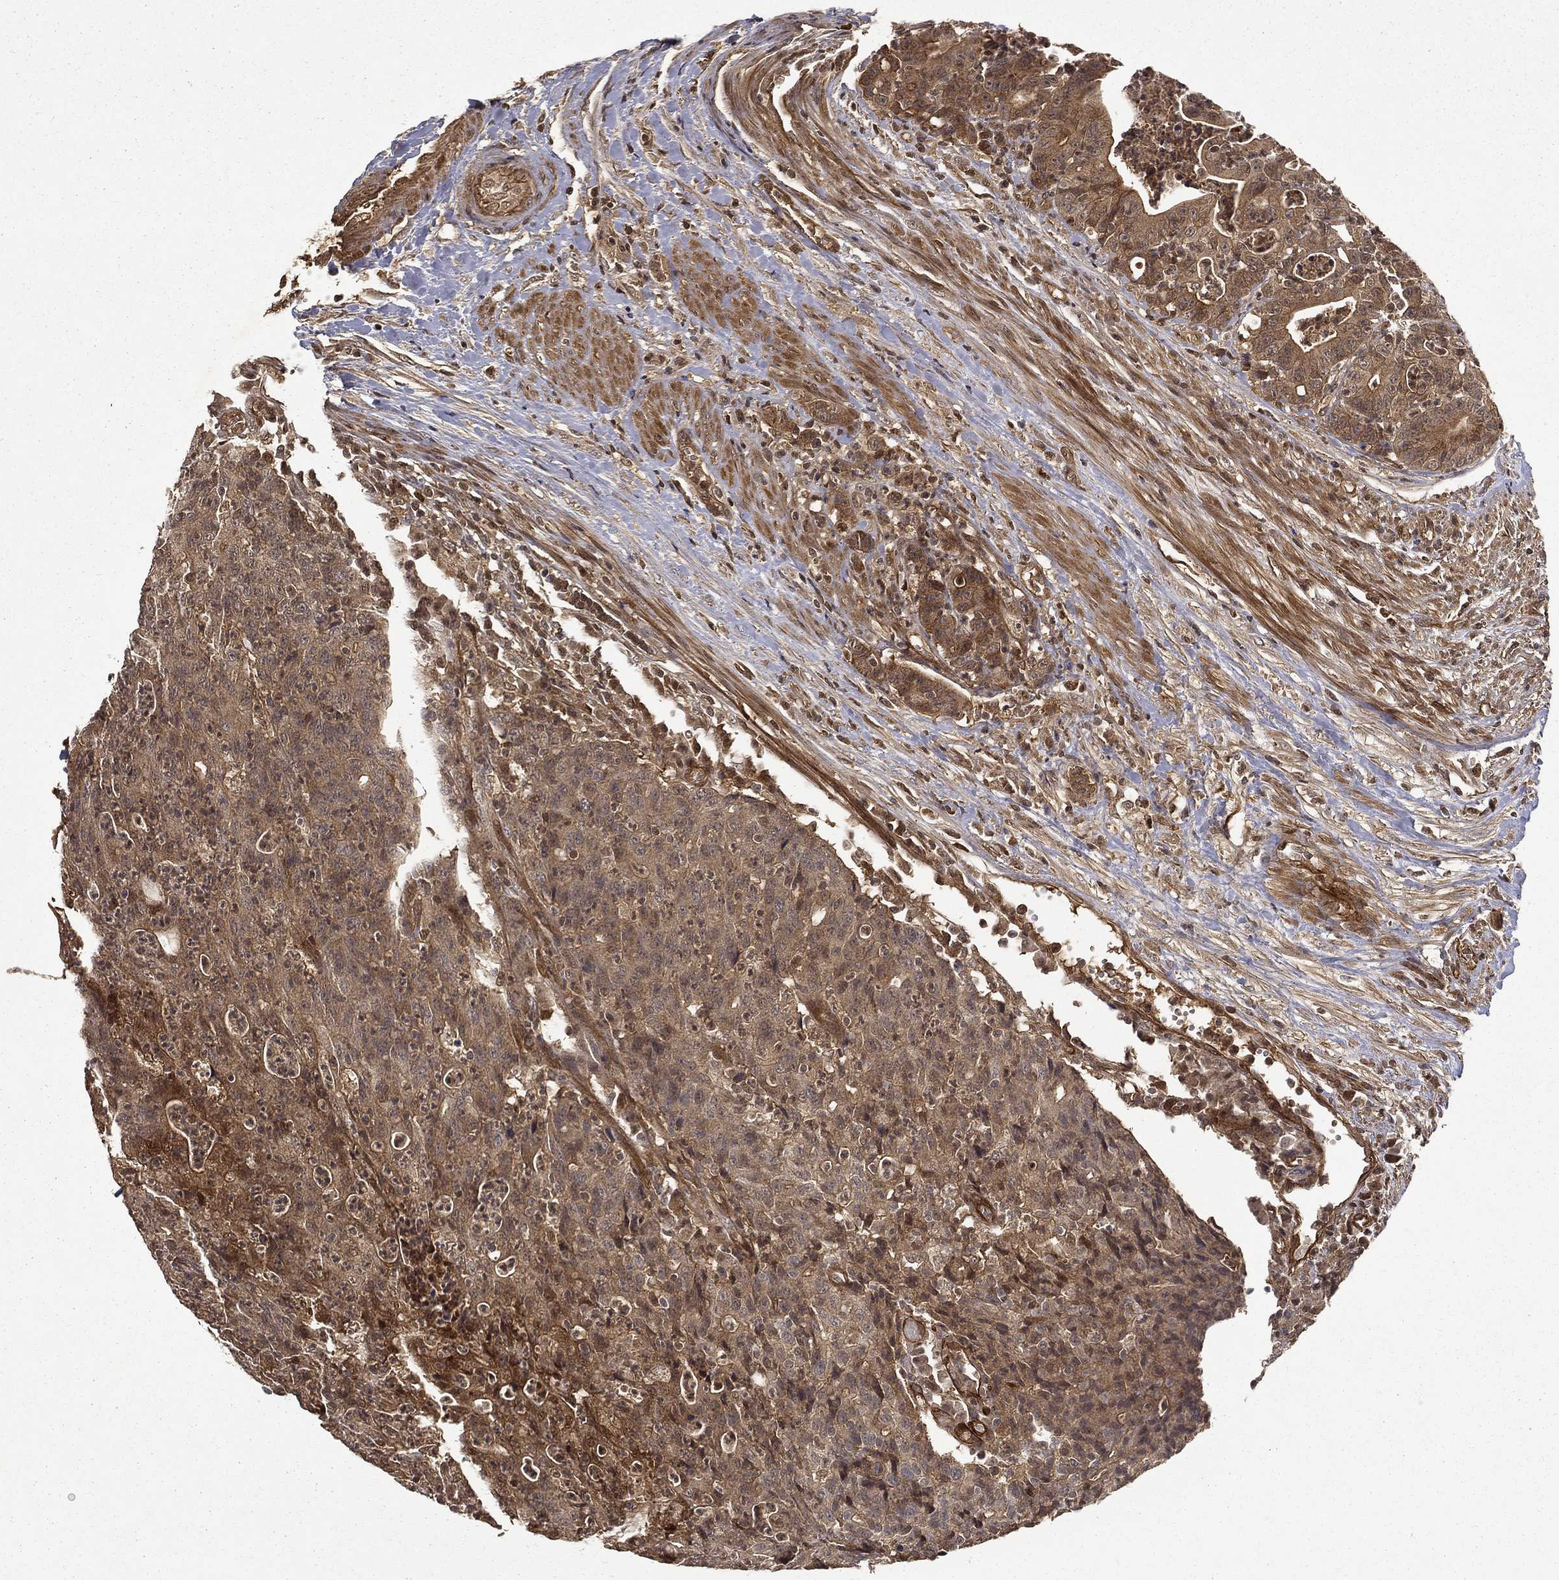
{"staining": {"intensity": "moderate", "quantity": "<25%", "location": "cytoplasmic/membranous"}, "tissue": "colorectal cancer", "cell_type": "Tumor cells", "image_type": "cancer", "snomed": [{"axis": "morphology", "description": "Adenocarcinoma, NOS"}, {"axis": "topography", "description": "Colon"}], "caption": "Colorectal adenocarcinoma stained with a protein marker demonstrates moderate staining in tumor cells.", "gene": "FGD1", "patient": {"sex": "male", "age": 70}}